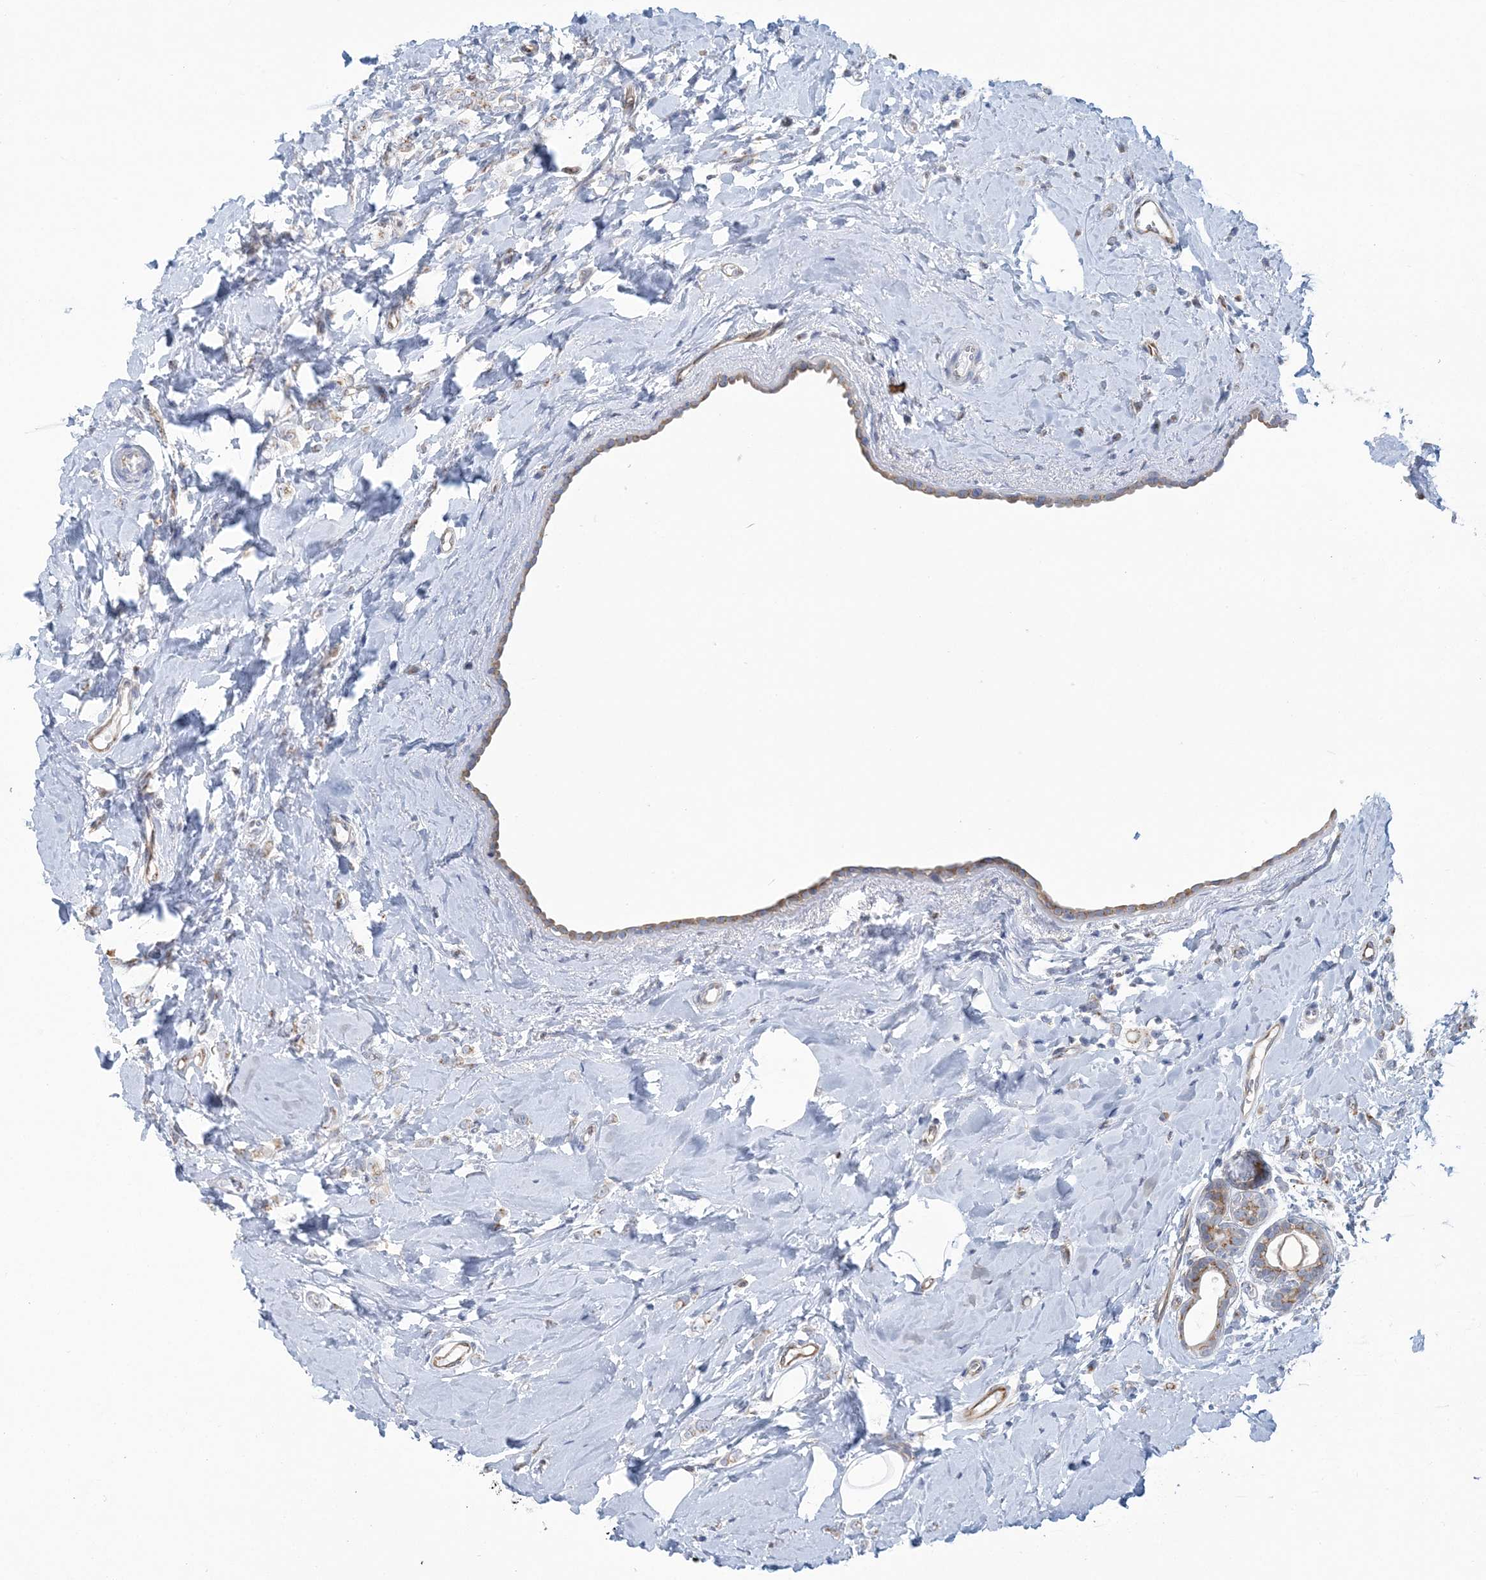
{"staining": {"intensity": "weak", "quantity": "<25%", "location": "cytoplasmic/membranous"}, "tissue": "breast cancer", "cell_type": "Tumor cells", "image_type": "cancer", "snomed": [{"axis": "morphology", "description": "Lobular carcinoma"}, {"axis": "topography", "description": "Breast"}], "caption": "Immunohistochemical staining of breast lobular carcinoma exhibits no significant positivity in tumor cells. (DAB IHC with hematoxylin counter stain).", "gene": "PLEKHG4B", "patient": {"sex": "female", "age": 47}}